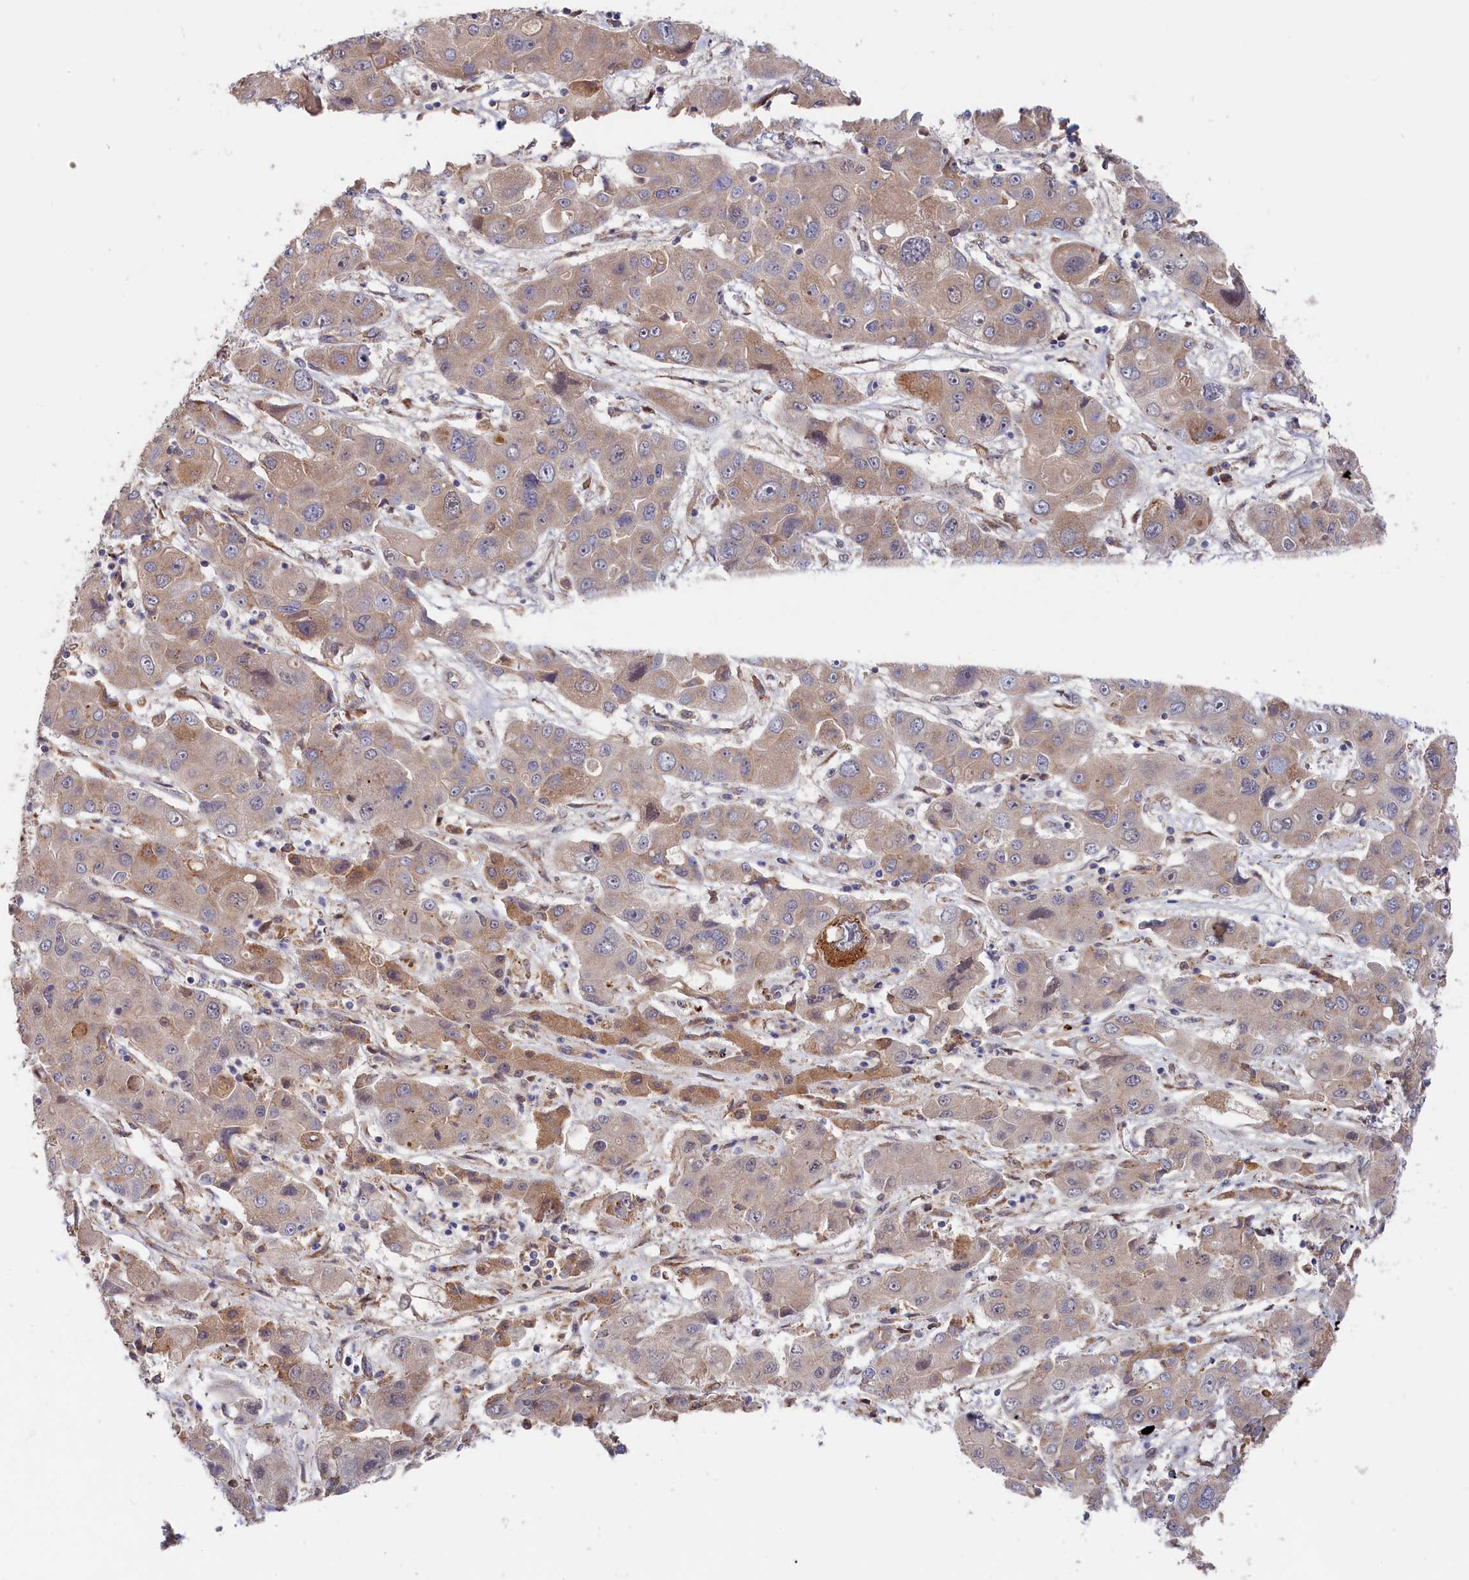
{"staining": {"intensity": "moderate", "quantity": "<25%", "location": "cytoplasmic/membranous"}, "tissue": "liver cancer", "cell_type": "Tumor cells", "image_type": "cancer", "snomed": [{"axis": "morphology", "description": "Cholangiocarcinoma"}, {"axis": "topography", "description": "Liver"}], "caption": "About <25% of tumor cells in human liver cholangiocarcinoma demonstrate moderate cytoplasmic/membranous protein expression as visualized by brown immunohistochemical staining.", "gene": "CEP44", "patient": {"sex": "male", "age": 67}}